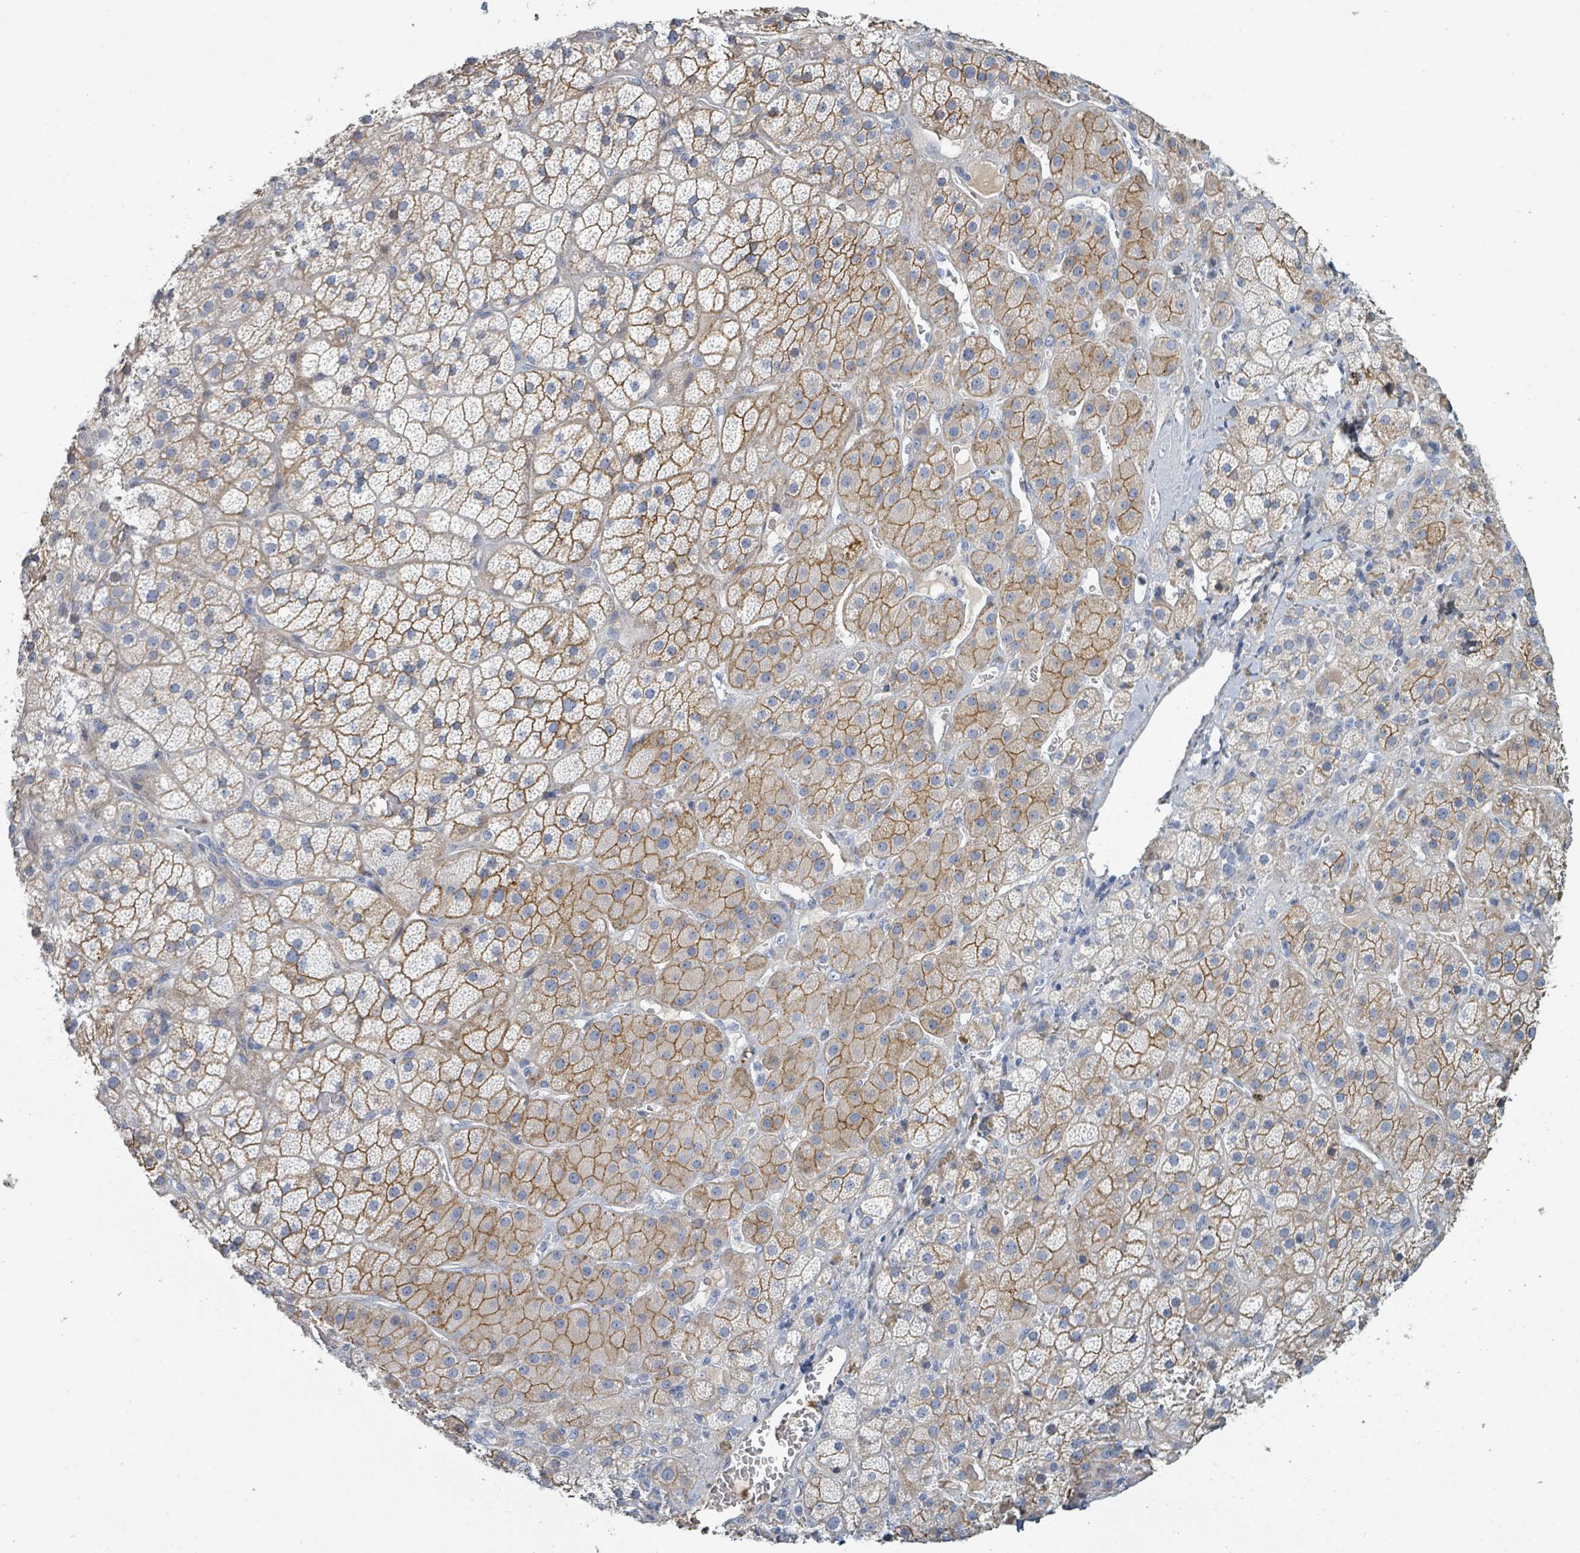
{"staining": {"intensity": "moderate", "quantity": "25%-75%", "location": "cytoplasmic/membranous"}, "tissue": "adrenal gland", "cell_type": "Glandular cells", "image_type": "normal", "snomed": [{"axis": "morphology", "description": "Normal tissue, NOS"}, {"axis": "topography", "description": "Adrenal gland"}], "caption": "Adrenal gland was stained to show a protein in brown. There is medium levels of moderate cytoplasmic/membranous expression in about 25%-75% of glandular cells.", "gene": "RAB33B", "patient": {"sex": "male", "age": 57}}